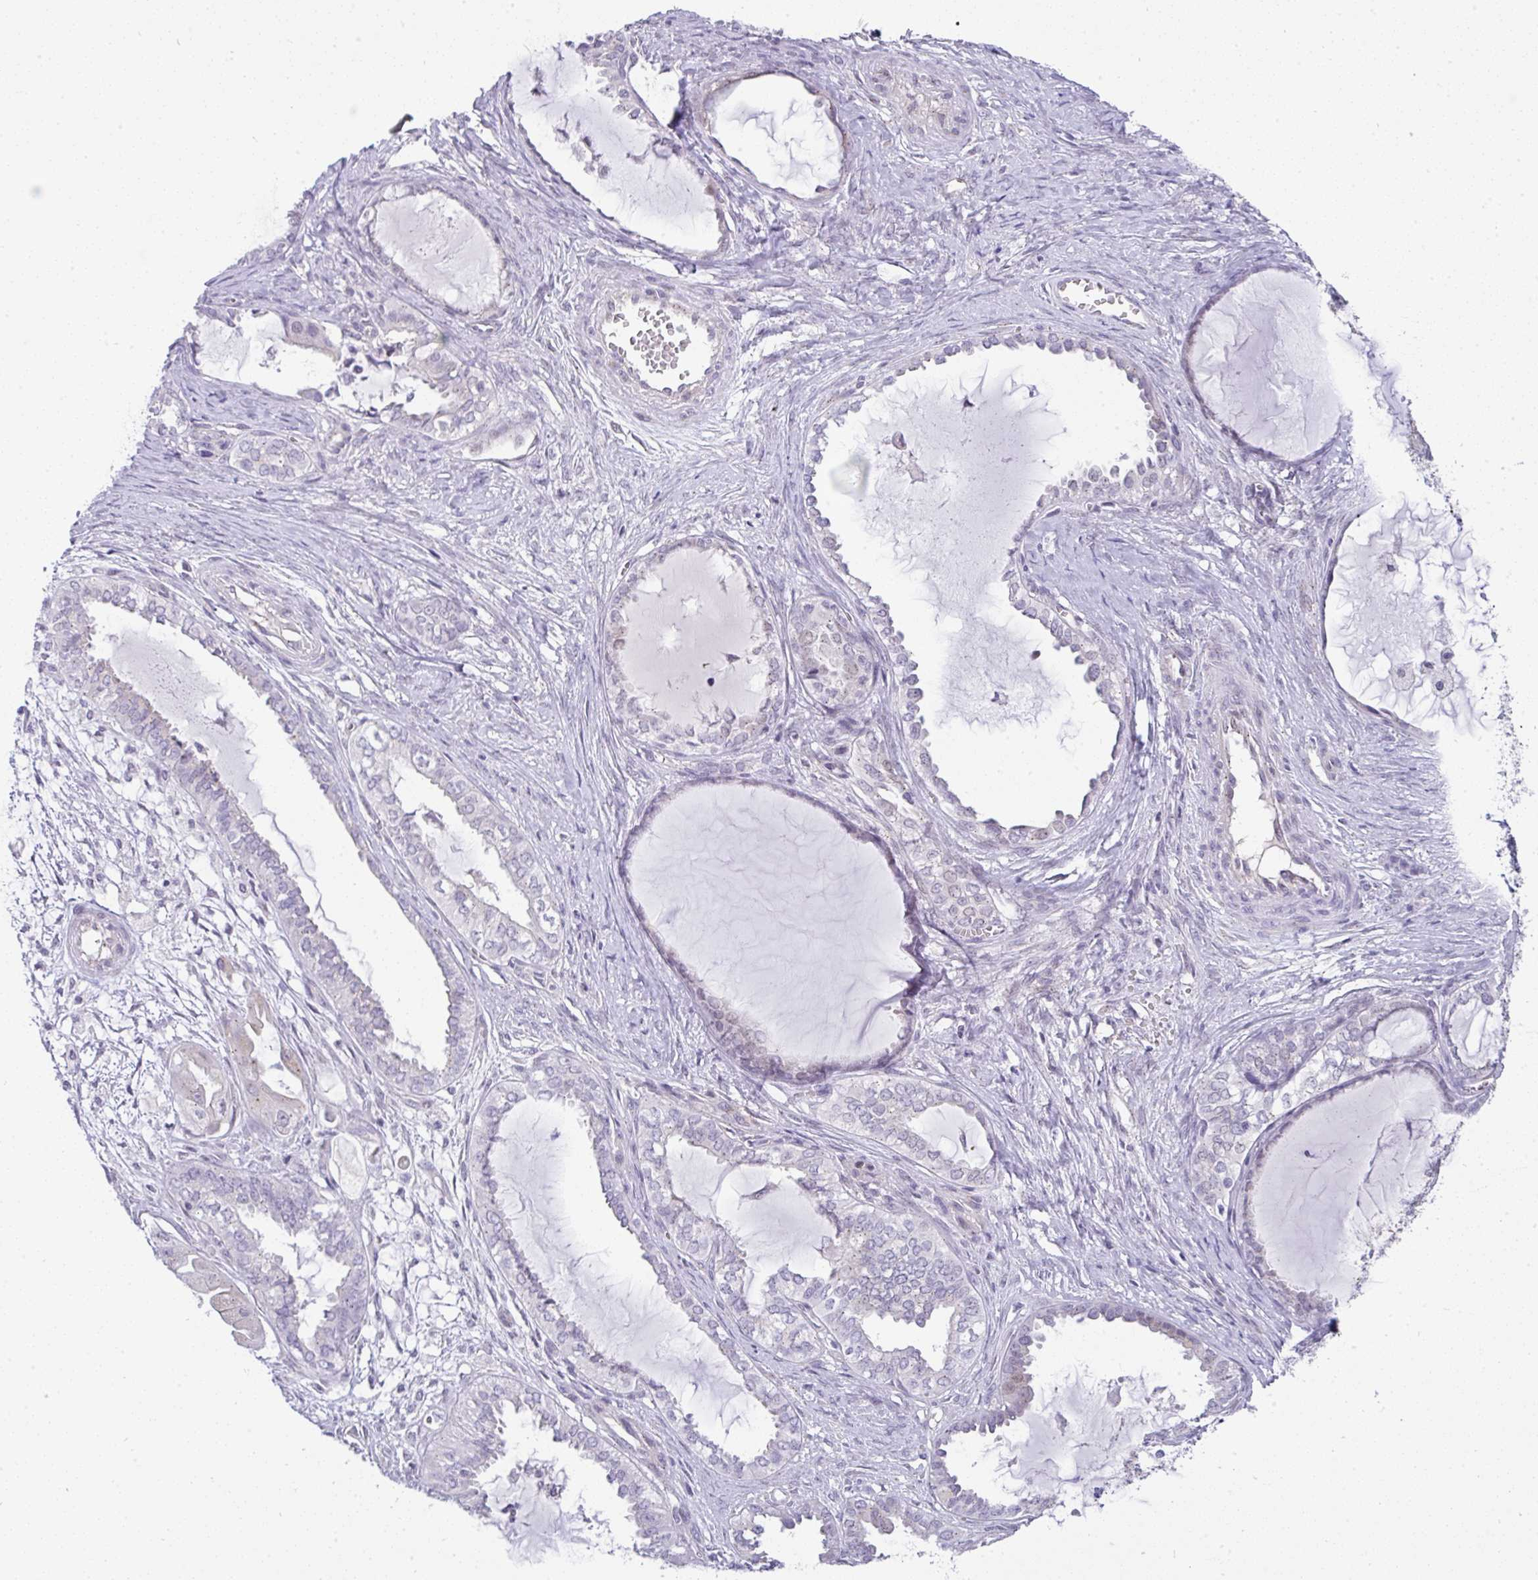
{"staining": {"intensity": "negative", "quantity": "none", "location": "none"}, "tissue": "ovarian cancer", "cell_type": "Tumor cells", "image_type": "cancer", "snomed": [{"axis": "morphology", "description": "Carcinoma, NOS"}, {"axis": "morphology", "description": "Carcinoma, endometroid"}, {"axis": "topography", "description": "Ovary"}], "caption": "Immunohistochemistry photomicrograph of ovarian cancer (carcinoma) stained for a protein (brown), which demonstrates no staining in tumor cells.", "gene": "FAM177A1", "patient": {"sex": "female", "age": 50}}